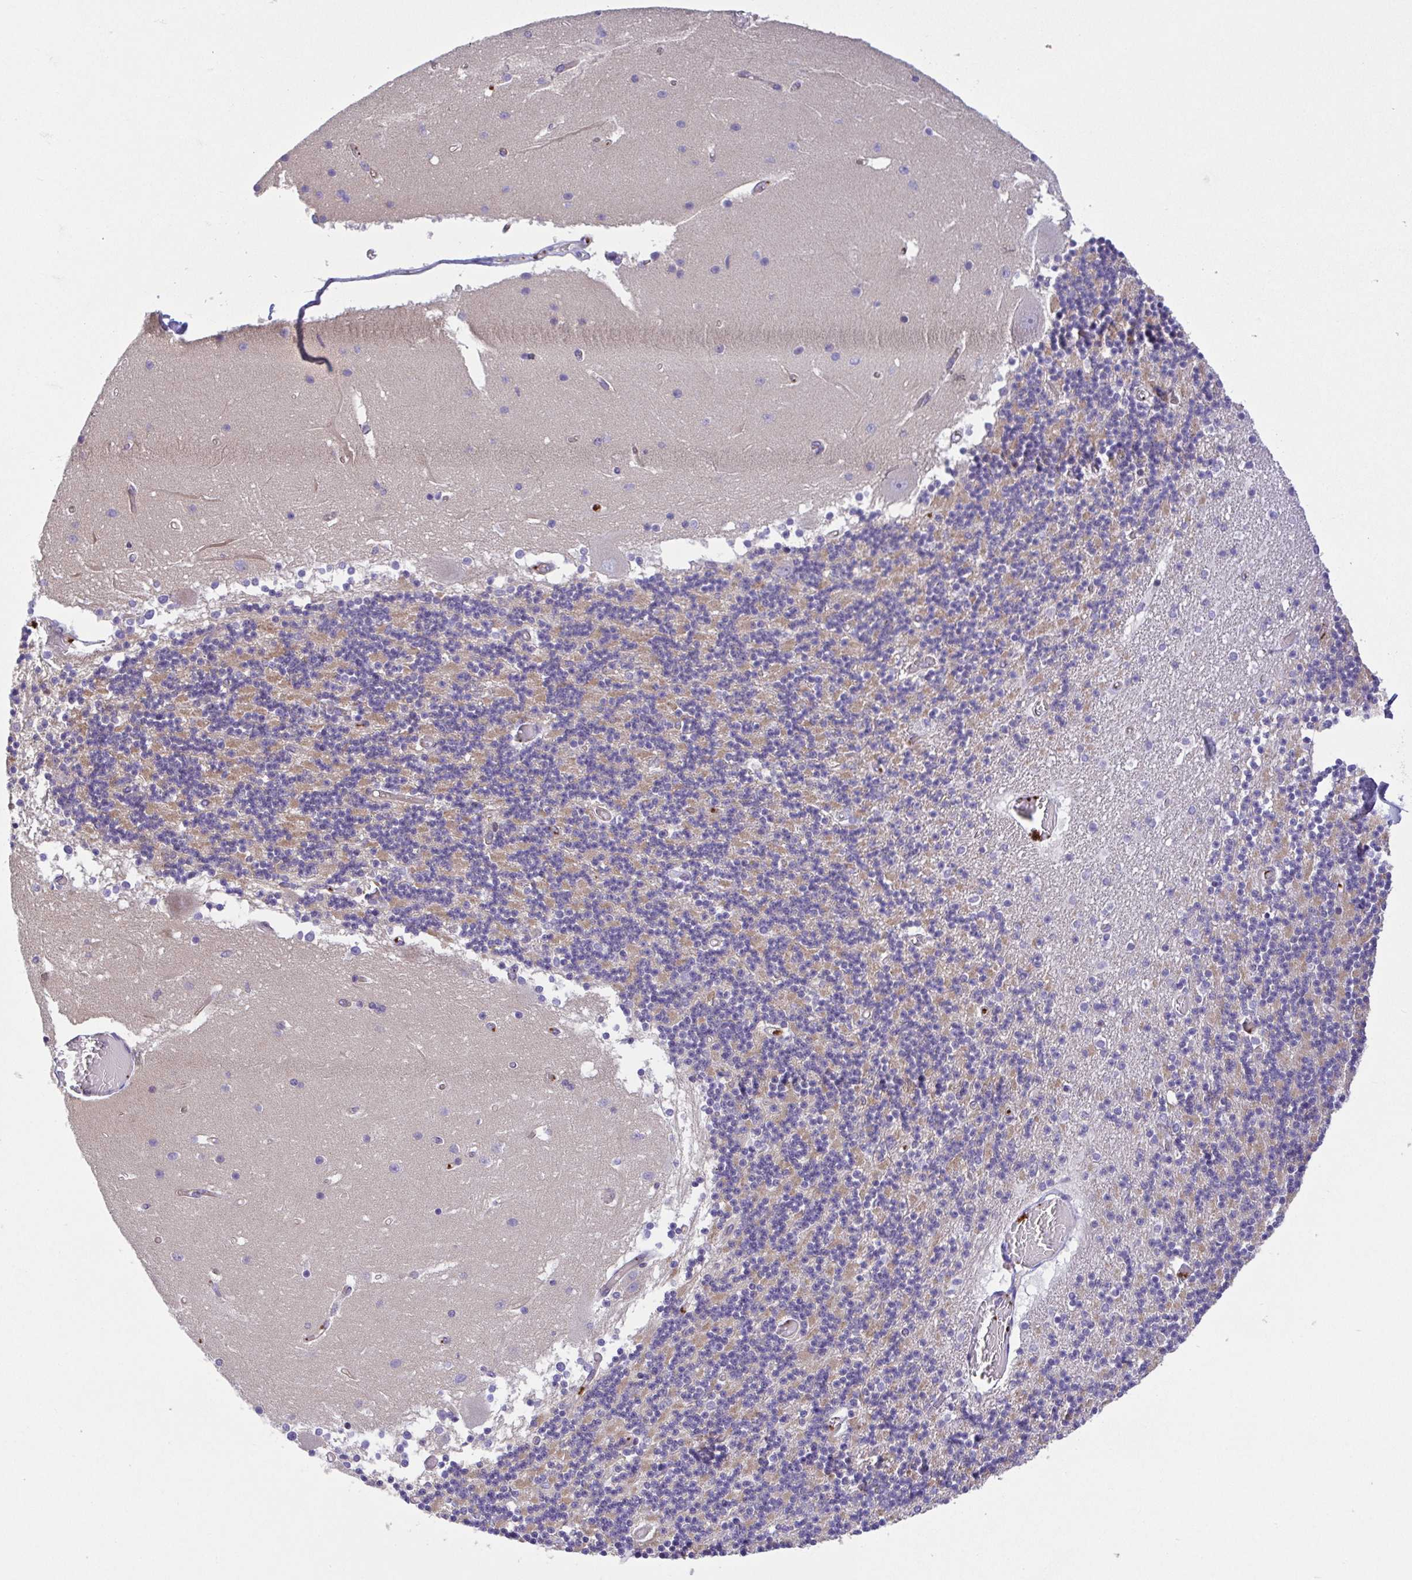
{"staining": {"intensity": "weak", "quantity": "<25%", "location": "cytoplasmic/membranous"}, "tissue": "cerebellum", "cell_type": "Cells in granular layer", "image_type": "normal", "snomed": [{"axis": "morphology", "description": "Normal tissue, NOS"}, {"axis": "topography", "description": "Cerebellum"}], "caption": "Immunohistochemistry of normal cerebellum displays no positivity in cells in granular layer.", "gene": "PRR14L", "patient": {"sex": "female", "age": 28}}